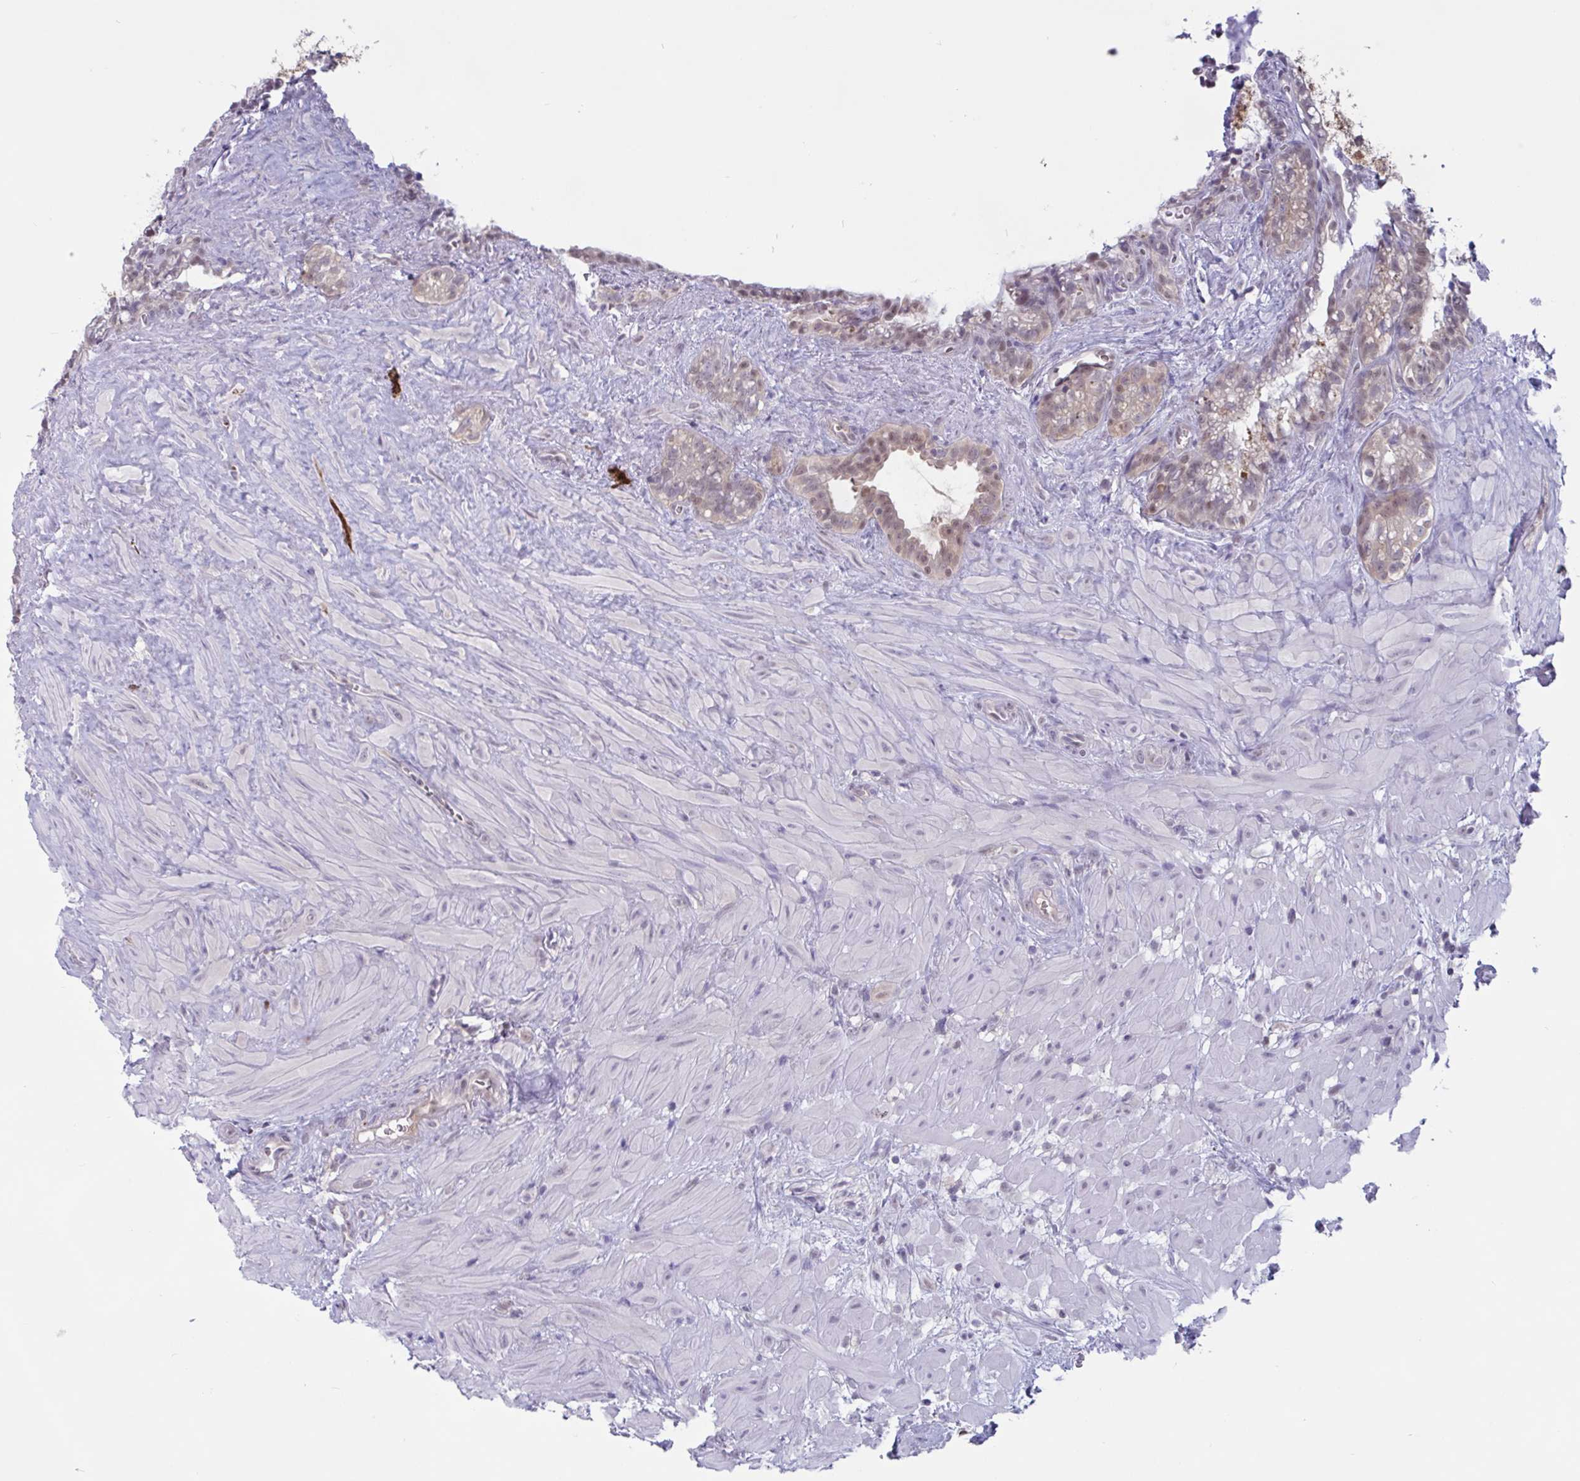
{"staining": {"intensity": "weak", "quantity": "25%-75%", "location": "cytoplasmic/membranous,nuclear"}, "tissue": "seminal vesicle", "cell_type": "Glandular cells", "image_type": "normal", "snomed": [{"axis": "morphology", "description": "Normal tissue, NOS"}, {"axis": "topography", "description": "Seminal veicle"}], "caption": "Brown immunohistochemical staining in benign seminal vesicle exhibits weak cytoplasmic/membranous,nuclear staining in approximately 25%-75% of glandular cells. Using DAB (3,3'-diaminobenzidine) (brown) and hematoxylin (blue) stains, captured at high magnification using brightfield microscopy.", "gene": "TSN", "patient": {"sex": "male", "age": 76}}